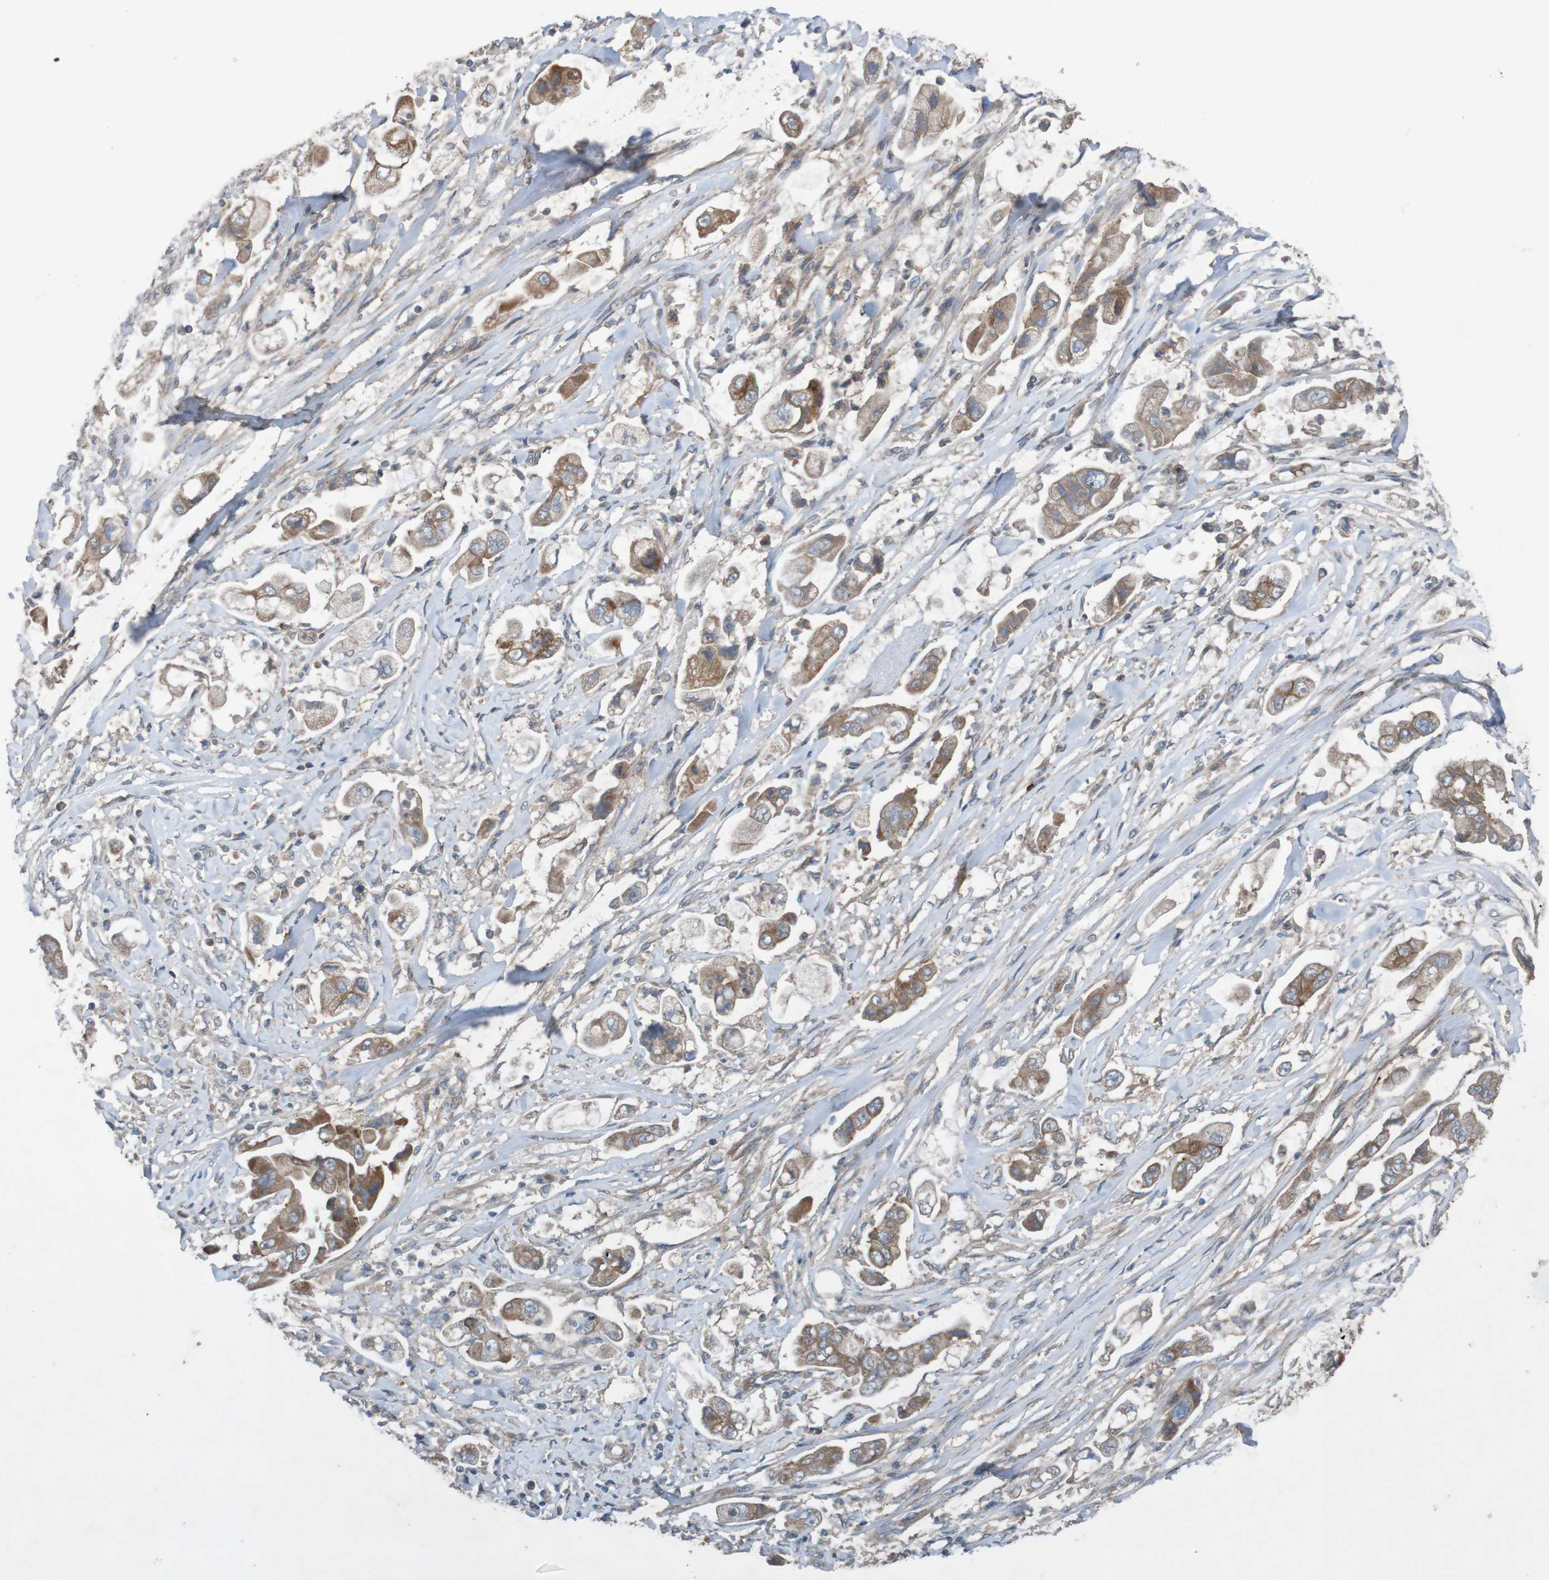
{"staining": {"intensity": "moderate", "quantity": ">75%", "location": "cytoplasmic/membranous"}, "tissue": "stomach cancer", "cell_type": "Tumor cells", "image_type": "cancer", "snomed": [{"axis": "morphology", "description": "Adenocarcinoma, NOS"}, {"axis": "topography", "description": "Stomach"}], "caption": "Adenocarcinoma (stomach) stained for a protein (brown) displays moderate cytoplasmic/membranous positive staining in approximately >75% of tumor cells.", "gene": "B3GAT2", "patient": {"sex": "male", "age": 62}}